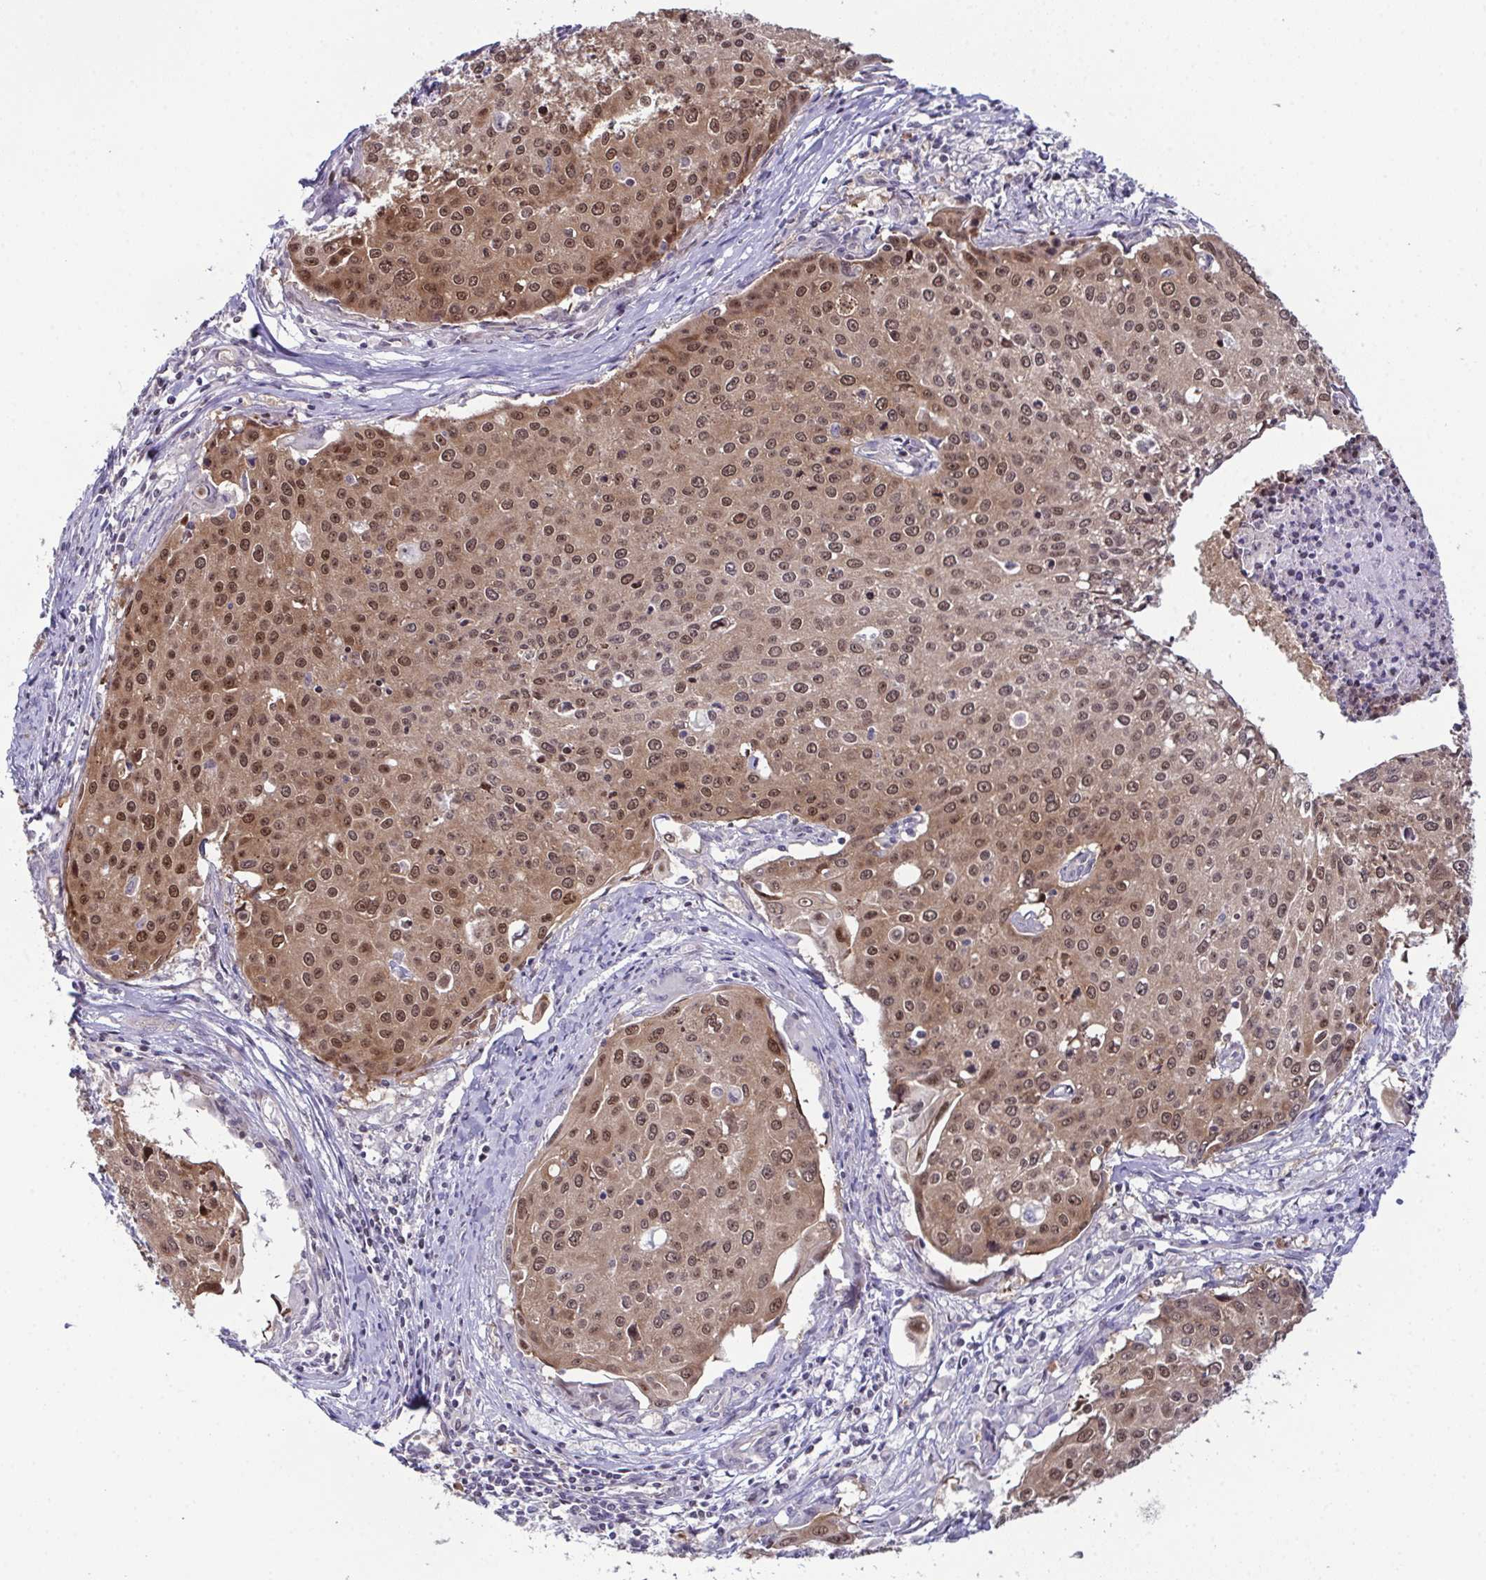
{"staining": {"intensity": "moderate", "quantity": ">75%", "location": "nuclear"}, "tissue": "cervical cancer", "cell_type": "Tumor cells", "image_type": "cancer", "snomed": [{"axis": "morphology", "description": "Squamous cell carcinoma, NOS"}, {"axis": "topography", "description": "Cervix"}], "caption": "Immunohistochemistry (IHC) photomicrograph of squamous cell carcinoma (cervical) stained for a protein (brown), which displays medium levels of moderate nuclear expression in approximately >75% of tumor cells.", "gene": "DNAJB1", "patient": {"sex": "female", "age": 38}}